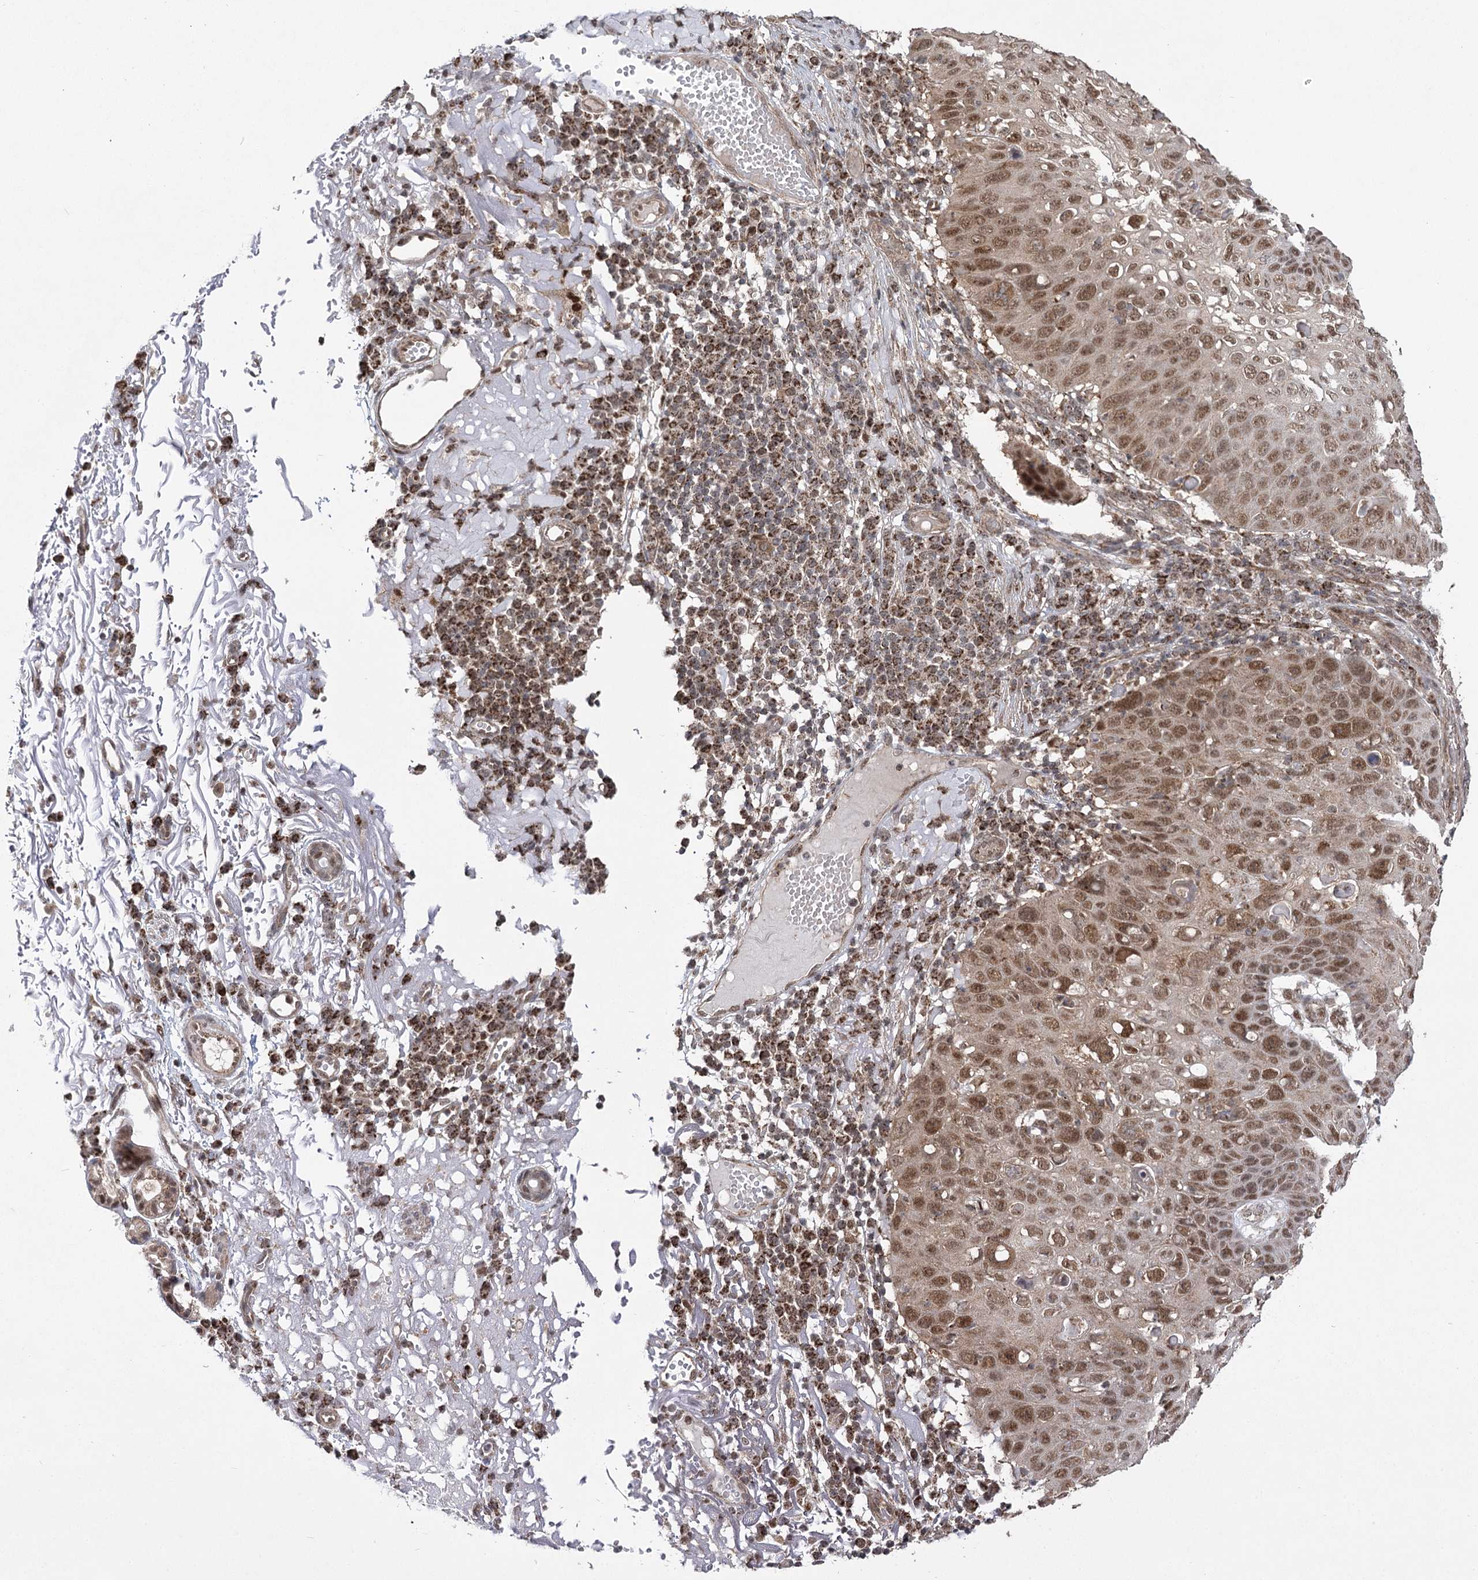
{"staining": {"intensity": "moderate", "quantity": ">75%", "location": "nuclear"}, "tissue": "skin cancer", "cell_type": "Tumor cells", "image_type": "cancer", "snomed": [{"axis": "morphology", "description": "Squamous cell carcinoma, NOS"}, {"axis": "topography", "description": "Skin"}], "caption": "Immunohistochemistry (IHC) micrograph of neoplastic tissue: human skin cancer stained using immunohistochemistry (IHC) displays medium levels of moderate protein expression localized specifically in the nuclear of tumor cells, appearing as a nuclear brown color.", "gene": "SLC4A1AP", "patient": {"sex": "female", "age": 90}}